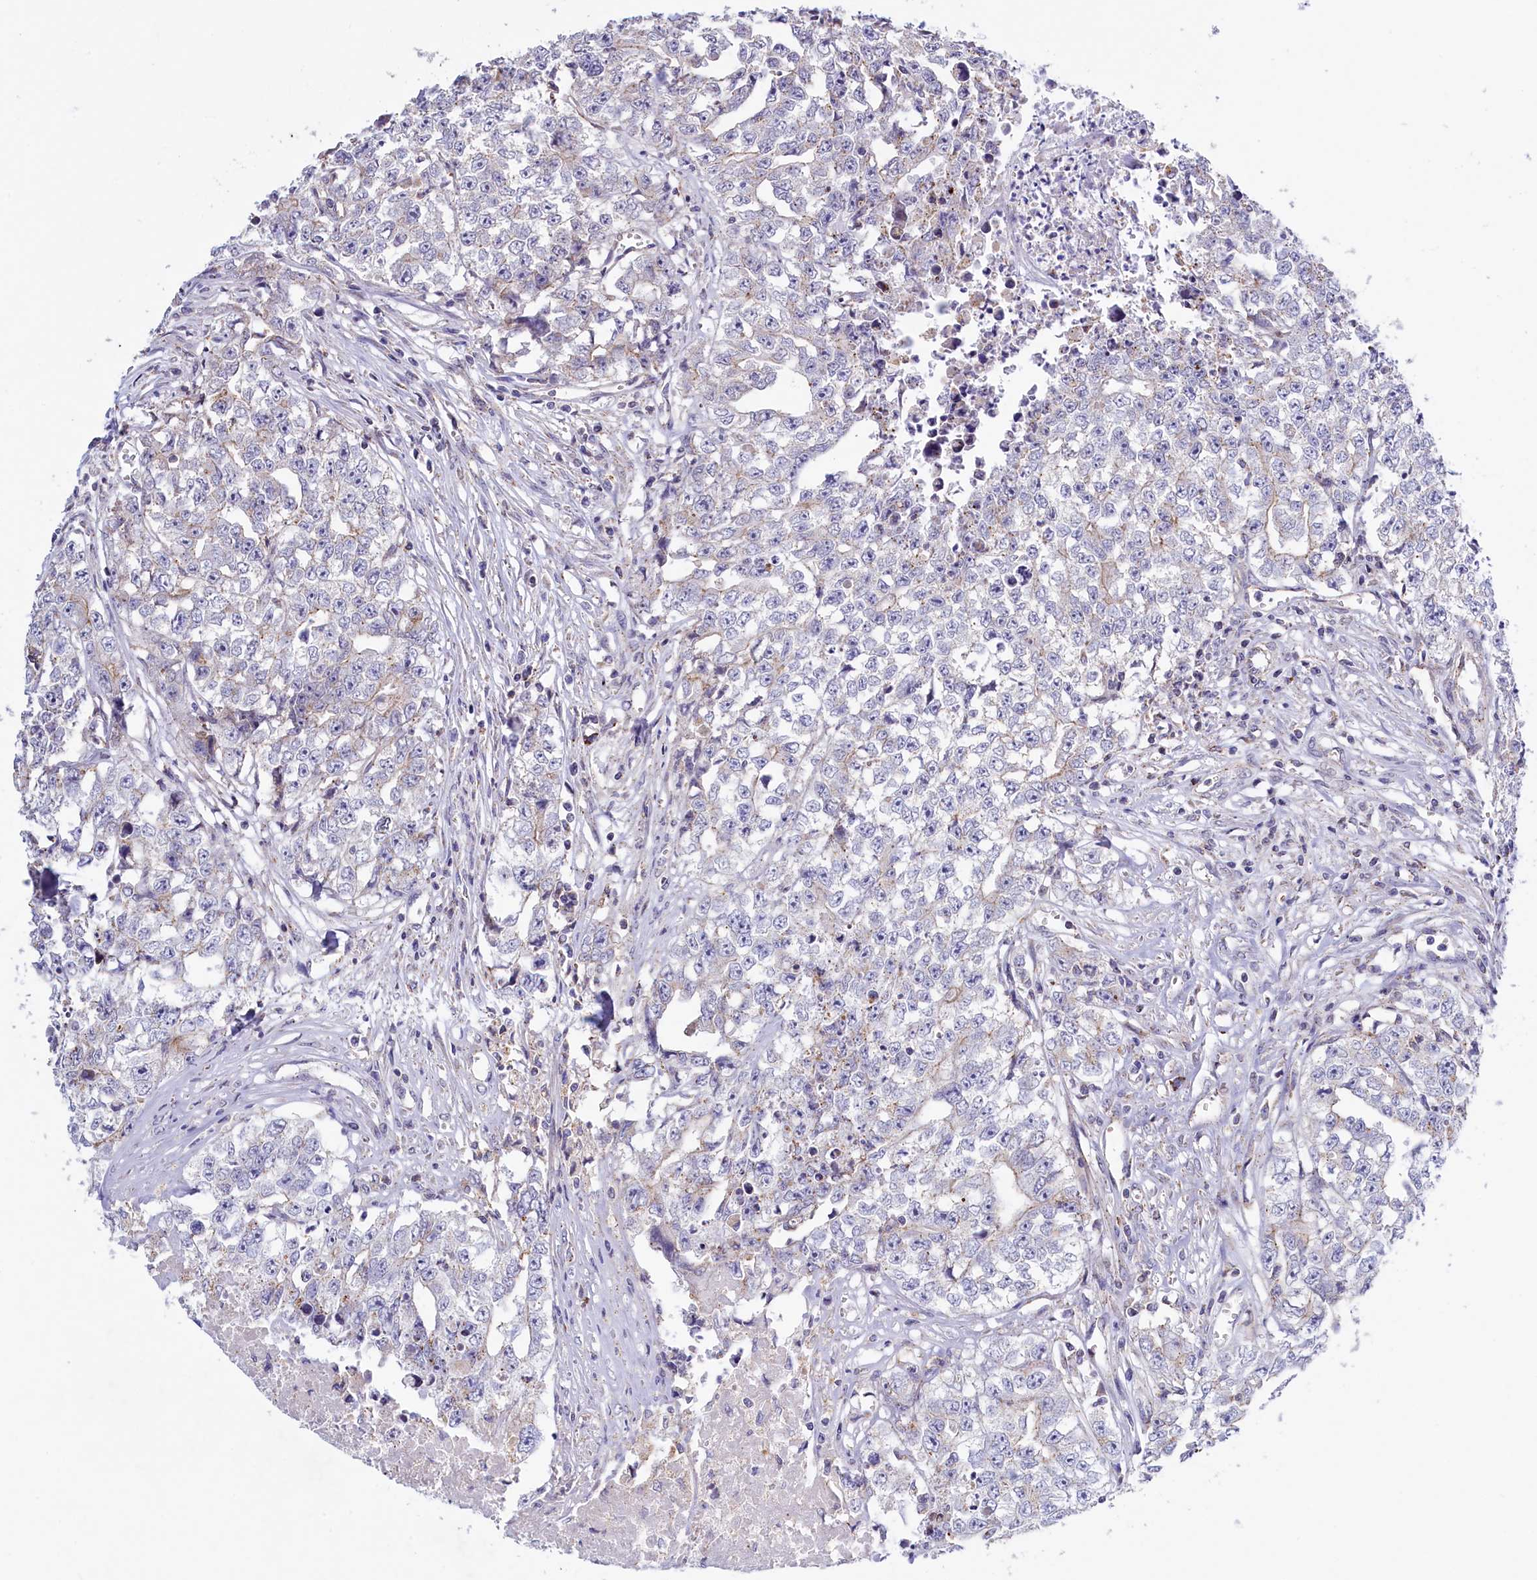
{"staining": {"intensity": "negative", "quantity": "none", "location": "none"}, "tissue": "testis cancer", "cell_type": "Tumor cells", "image_type": "cancer", "snomed": [{"axis": "morphology", "description": "Seminoma, NOS"}, {"axis": "morphology", "description": "Carcinoma, Embryonal, NOS"}, {"axis": "topography", "description": "Testis"}], "caption": "Immunohistochemistry photomicrograph of neoplastic tissue: embryonal carcinoma (testis) stained with DAB displays no significant protein expression in tumor cells. (DAB (3,3'-diaminobenzidine) immunohistochemistry, high magnification).", "gene": "HYKK", "patient": {"sex": "male", "age": 43}}